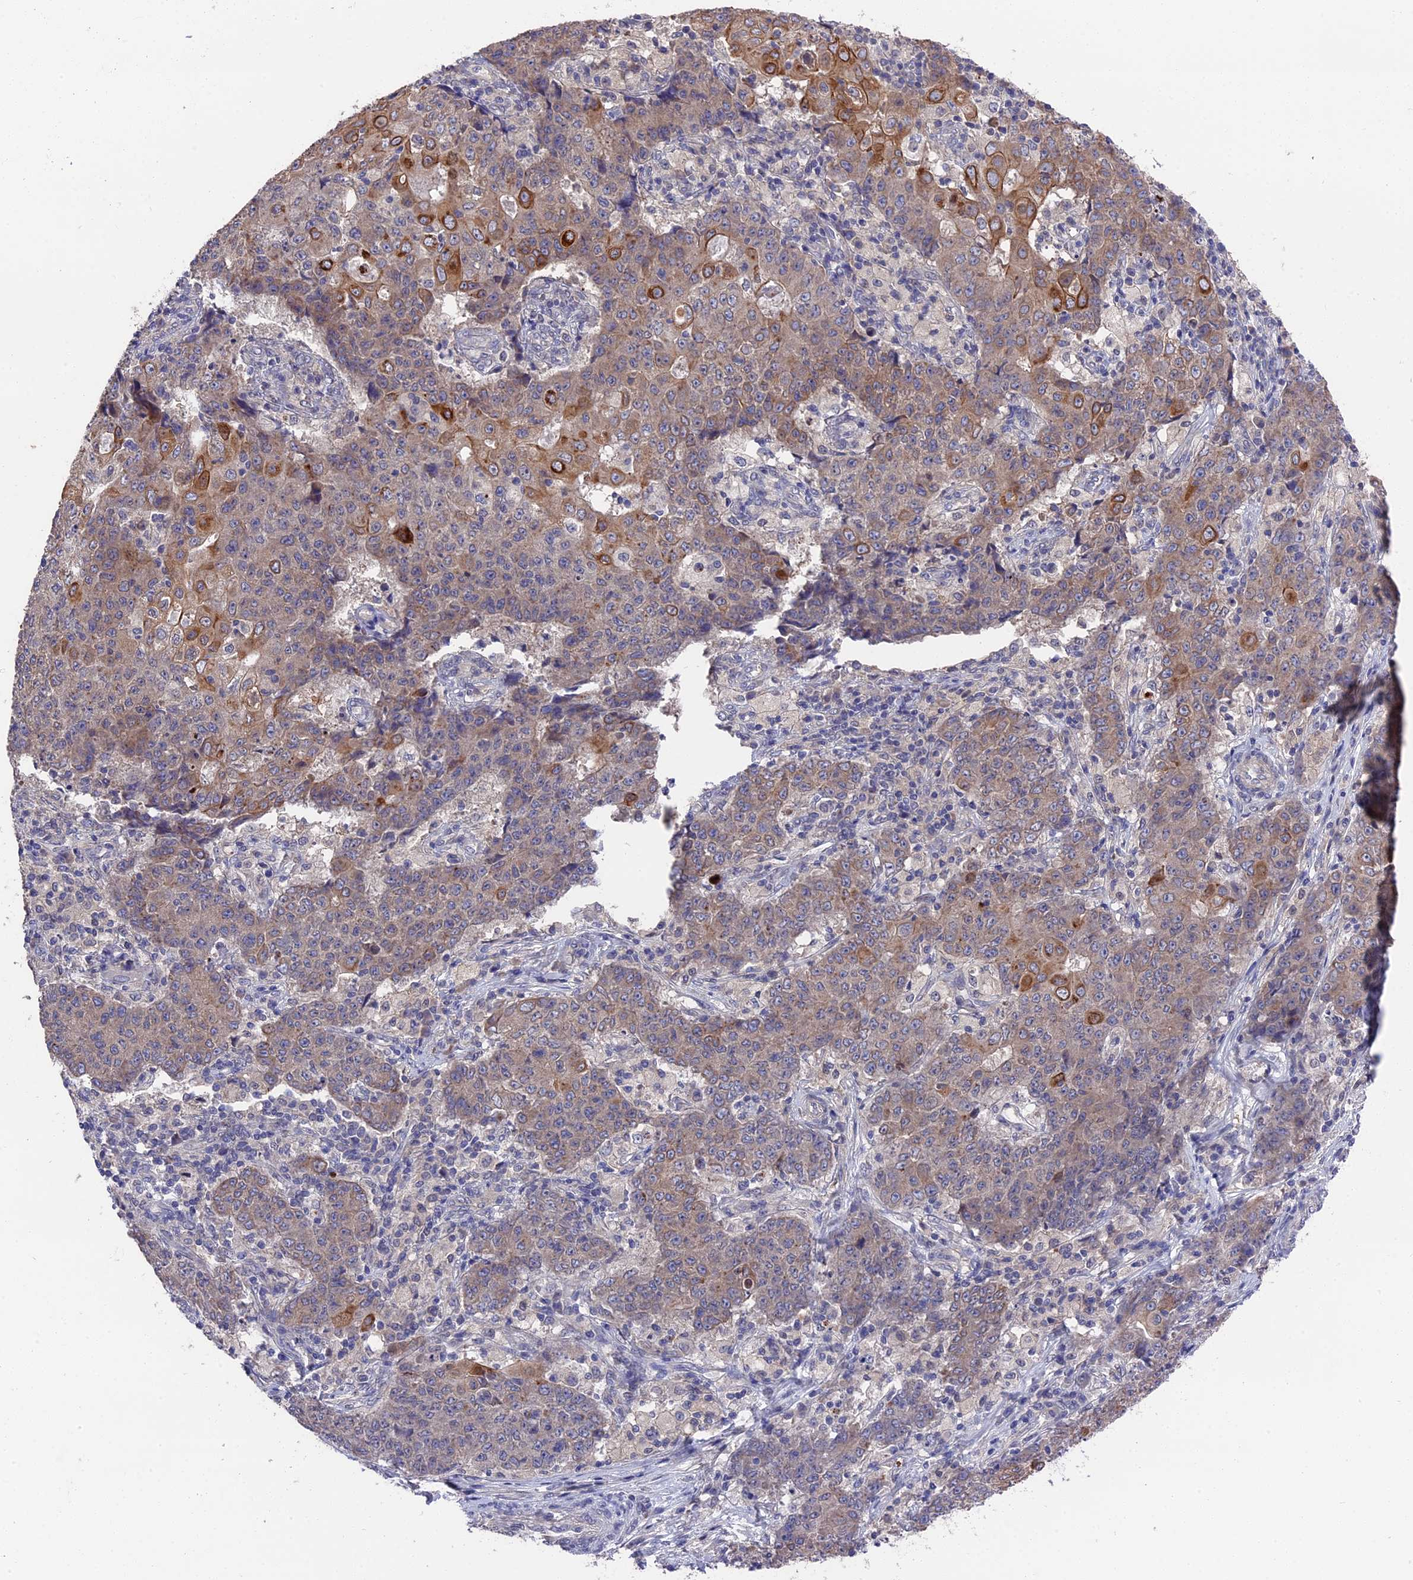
{"staining": {"intensity": "strong", "quantity": "<25%", "location": "cytoplasmic/membranous"}, "tissue": "ovarian cancer", "cell_type": "Tumor cells", "image_type": "cancer", "snomed": [{"axis": "morphology", "description": "Carcinoma, endometroid"}, {"axis": "topography", "description": "Ovary"}], "caption": "Brown immunohistochemical staining in human ovarian cancer (endometroid carcinoma) exhibits strong cytoplasmic/membranous expression in about <25% of tumor cells. Using DAB (3,3'-diaminobenzidine) (brown) and hematoxylin (blue) stains, captured at high magnification using brightfield microscopy.", "gene": "ZCCHC2", "patient": {"sex": "female", "age": 42}}